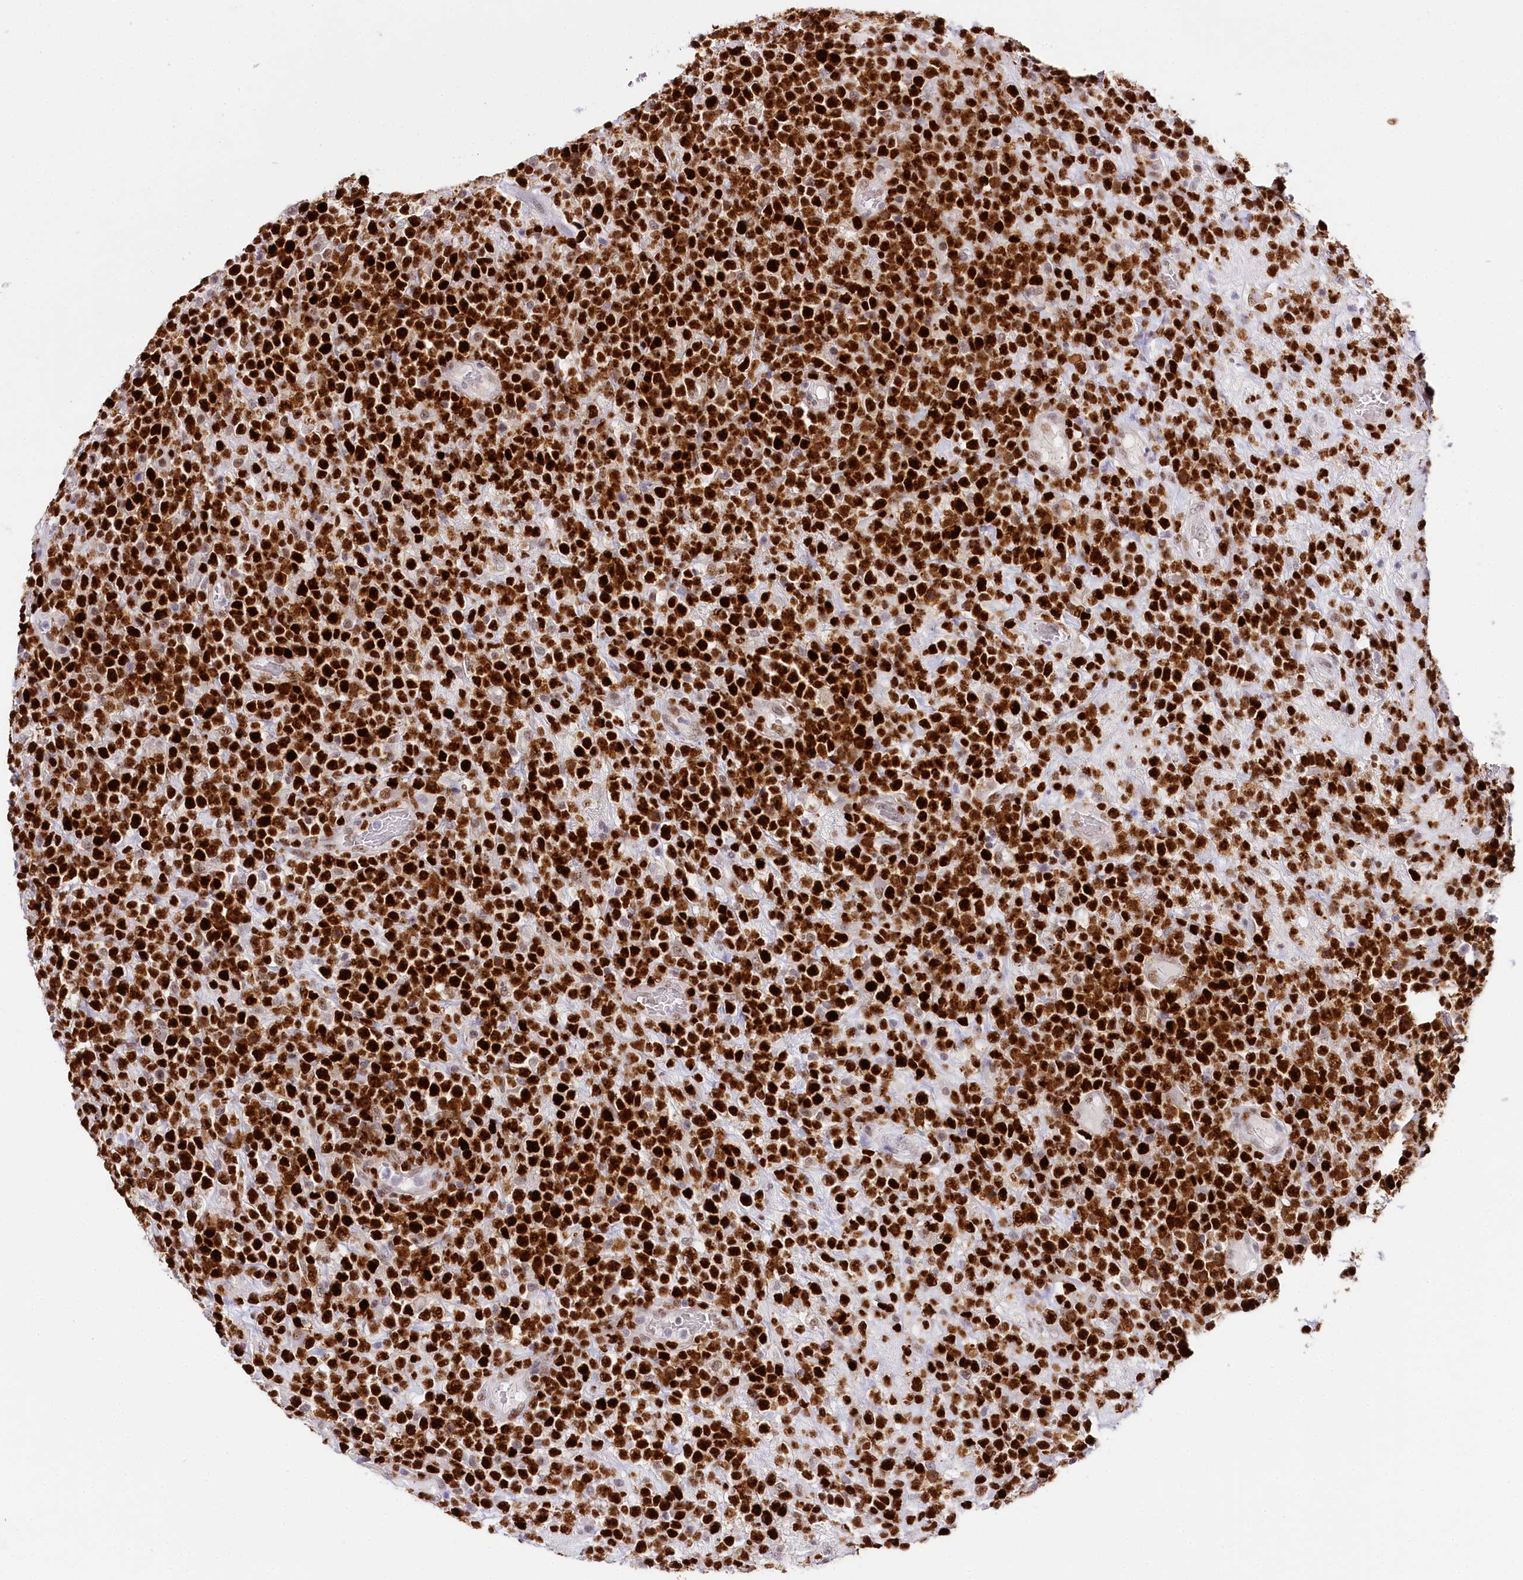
{"staining": {"intensity": "strong", "quantity": ">75%", "location": "nuclear"}, "tissue": "lymphoma", "cell_type": "Tumor cells", "image_type": "cancer", "snomed": [{"axis": "morphology", "description": "Malignant lymphoma, non-Hodgkin's type, High grade"}, {"axis": "topography", "description": "Colon"}], "caption": "The immunohistochemical stain shows strong nuclear staining in tumor cells of lymphoma tissue.", "gene": "TP53", "patient": {"sex": "female", "age": 53}}